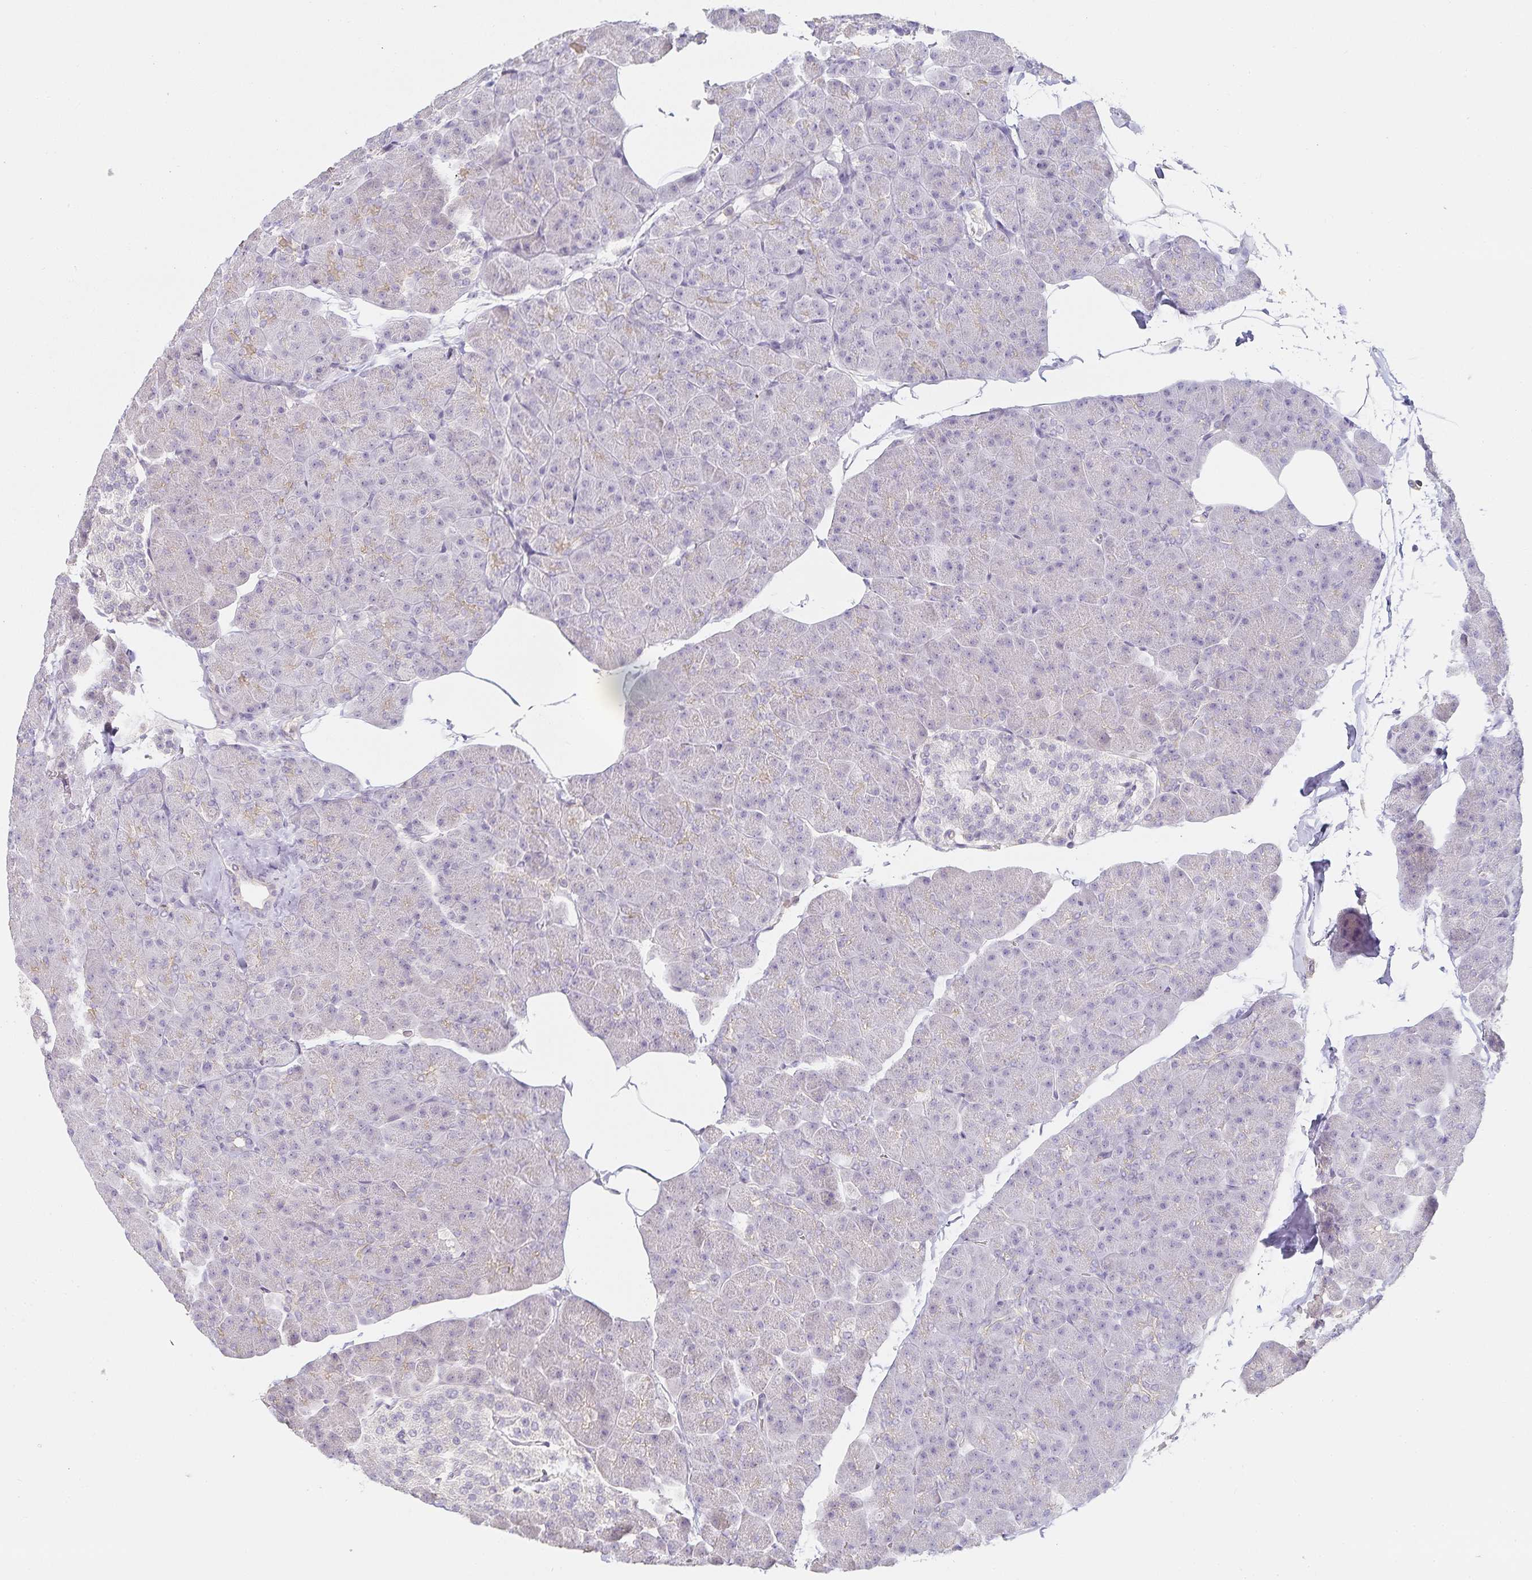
{"staining": {"intensity": "negative", "quantity": "none", "location": "none"}, "tissue": "pancreas", "cell_type": "Exocrine glandular cells", "image_type": "normal", "snomed": [{"axis": "morphology", "description": "Normal tissue, NOS"}, {"axis": "topography", "description": "Pancreas"}], "caption": "Immunohistochemistry of unremarkable pancreas reveals no expression in exocrine glandular cells.", "gene": "GATA3", "patient": {"sex": "male", "age": 35}}